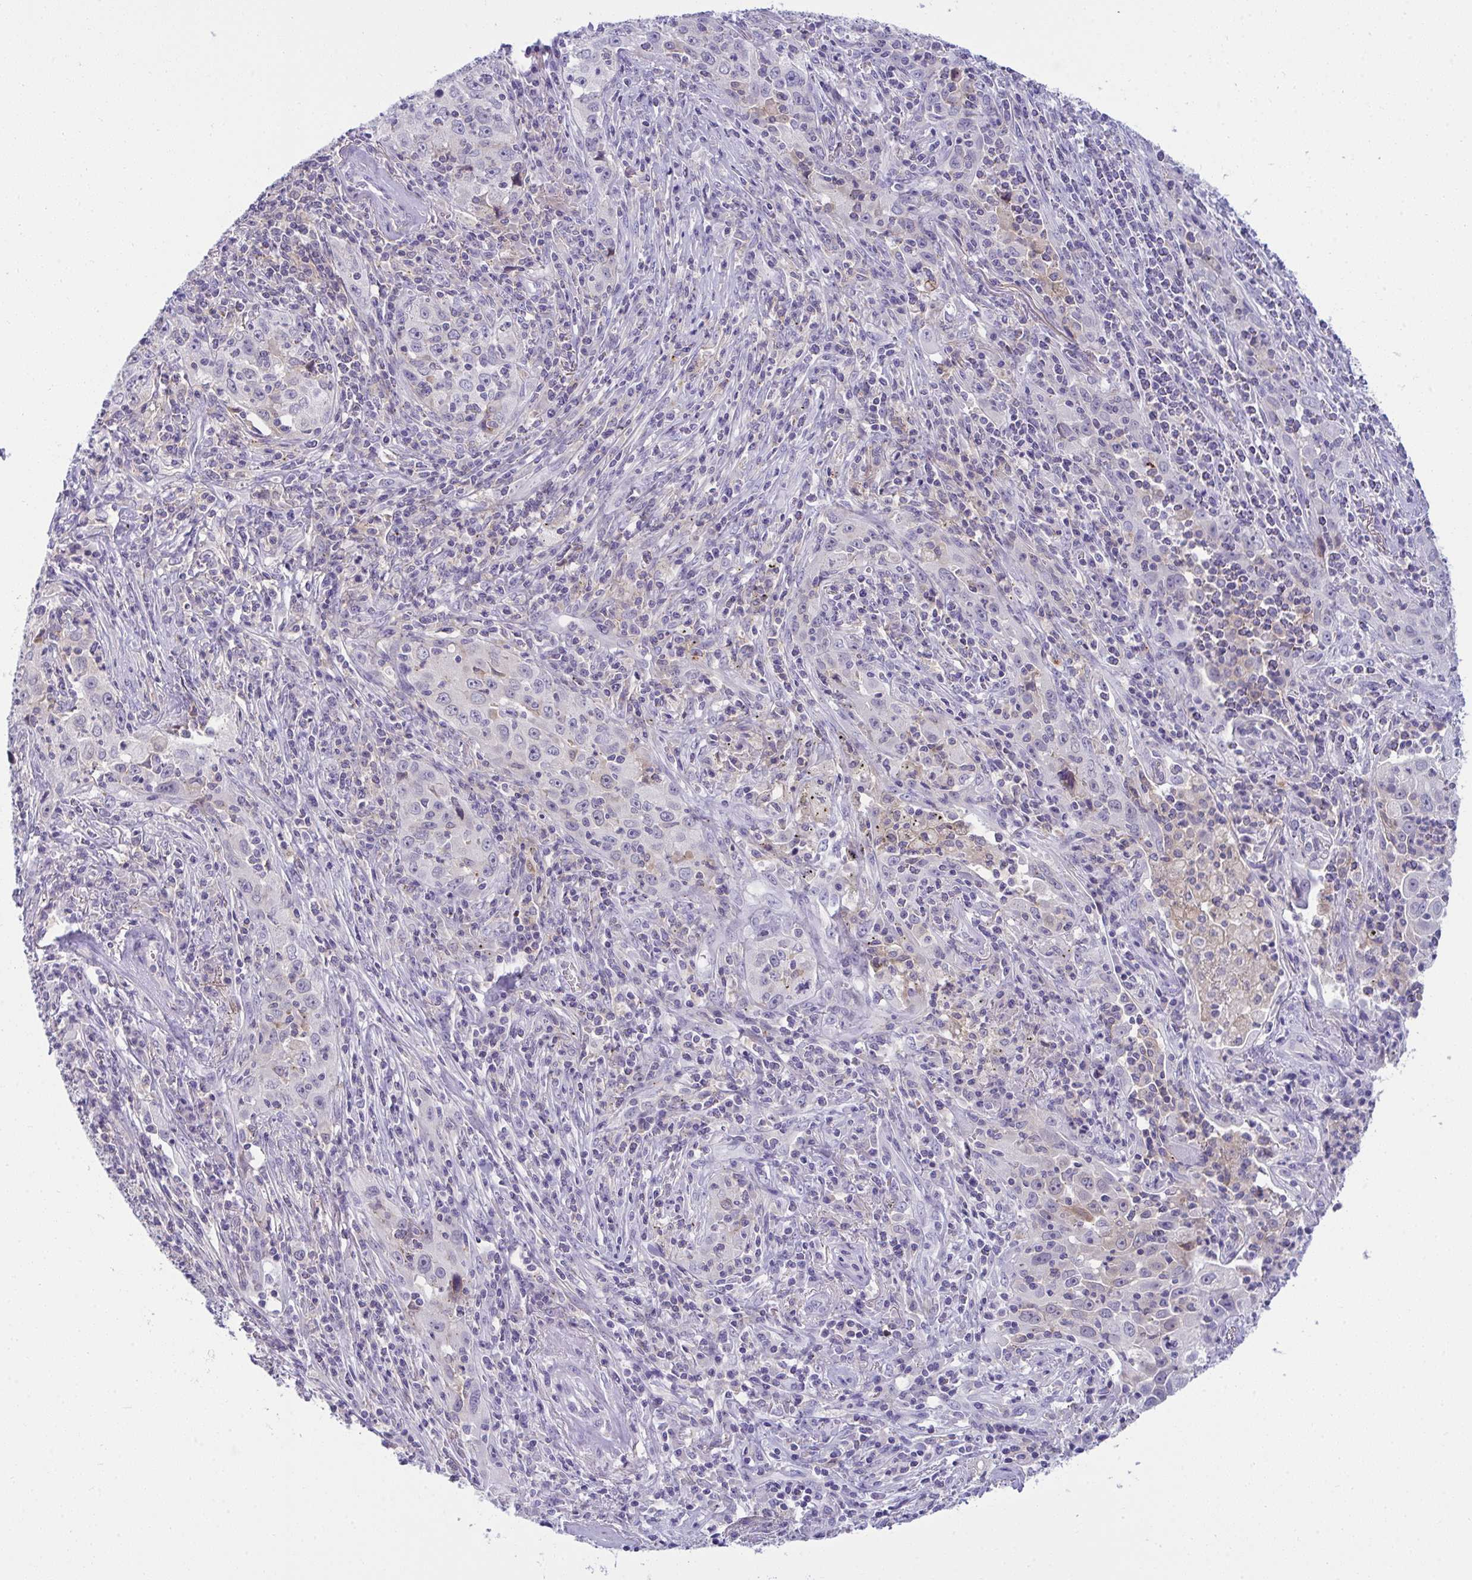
{"staining": {"intensity": "negative", "quantity": "none", "location": "none"}, "tissue": "lung cancer", "cell_type": "Tumor cells", "image_type": "cancer", "snomed": [{"axis": "morphology", "description": "Squamous cell carcinoma, NOS"}, {"axis": "topography", "description": "Lung"}], "caption": "This is an immunohistochemistry (IHC) image of lung cancer (squamous cell carcinoma). There is no expression in tumor cells.", "gene": "RGPD5", "patient": {"sex": "male", "age": 71}}